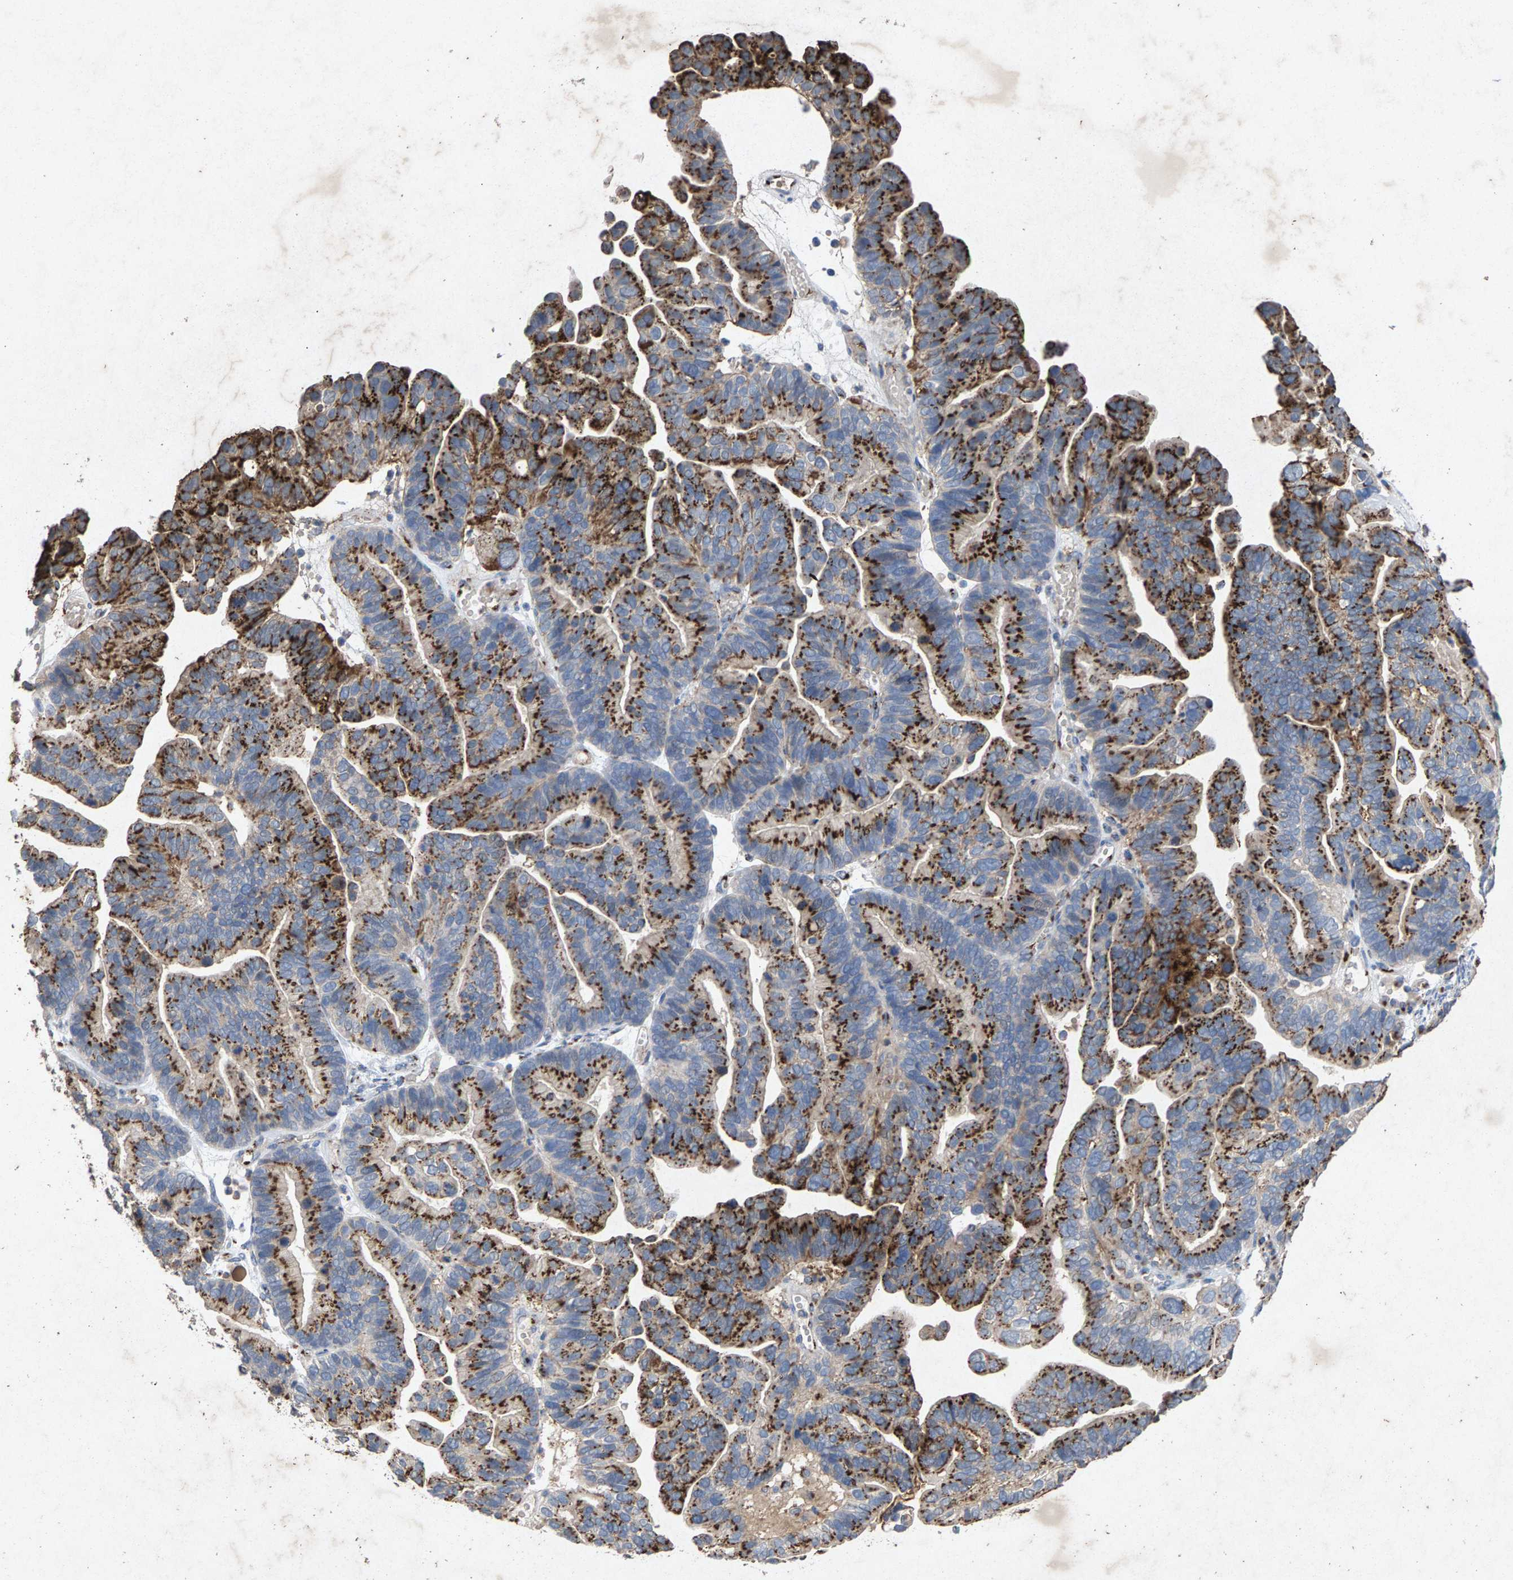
{"staining": {"intensity": "strong", "quantity": ">75%", "location": "cytoplasmic/membranous"}, "tissue": "ovarian cancer", "cell_type": "Tumor cells", "image_type": "cancer", "snomed": [{"axis": "morphology", "description": "Cystadenocarcinoma, serous, NOS"}, {"axis": "topography", "description": "Ovary"}], "caption": "Serous cystadenocarcinoma (ovarian) stained for a protein exhibits strong cytoplasmic/membranous positivity in tumor cells.", "gene": "MAN2A1", "patient": {"sex": "female", "age": 56}}